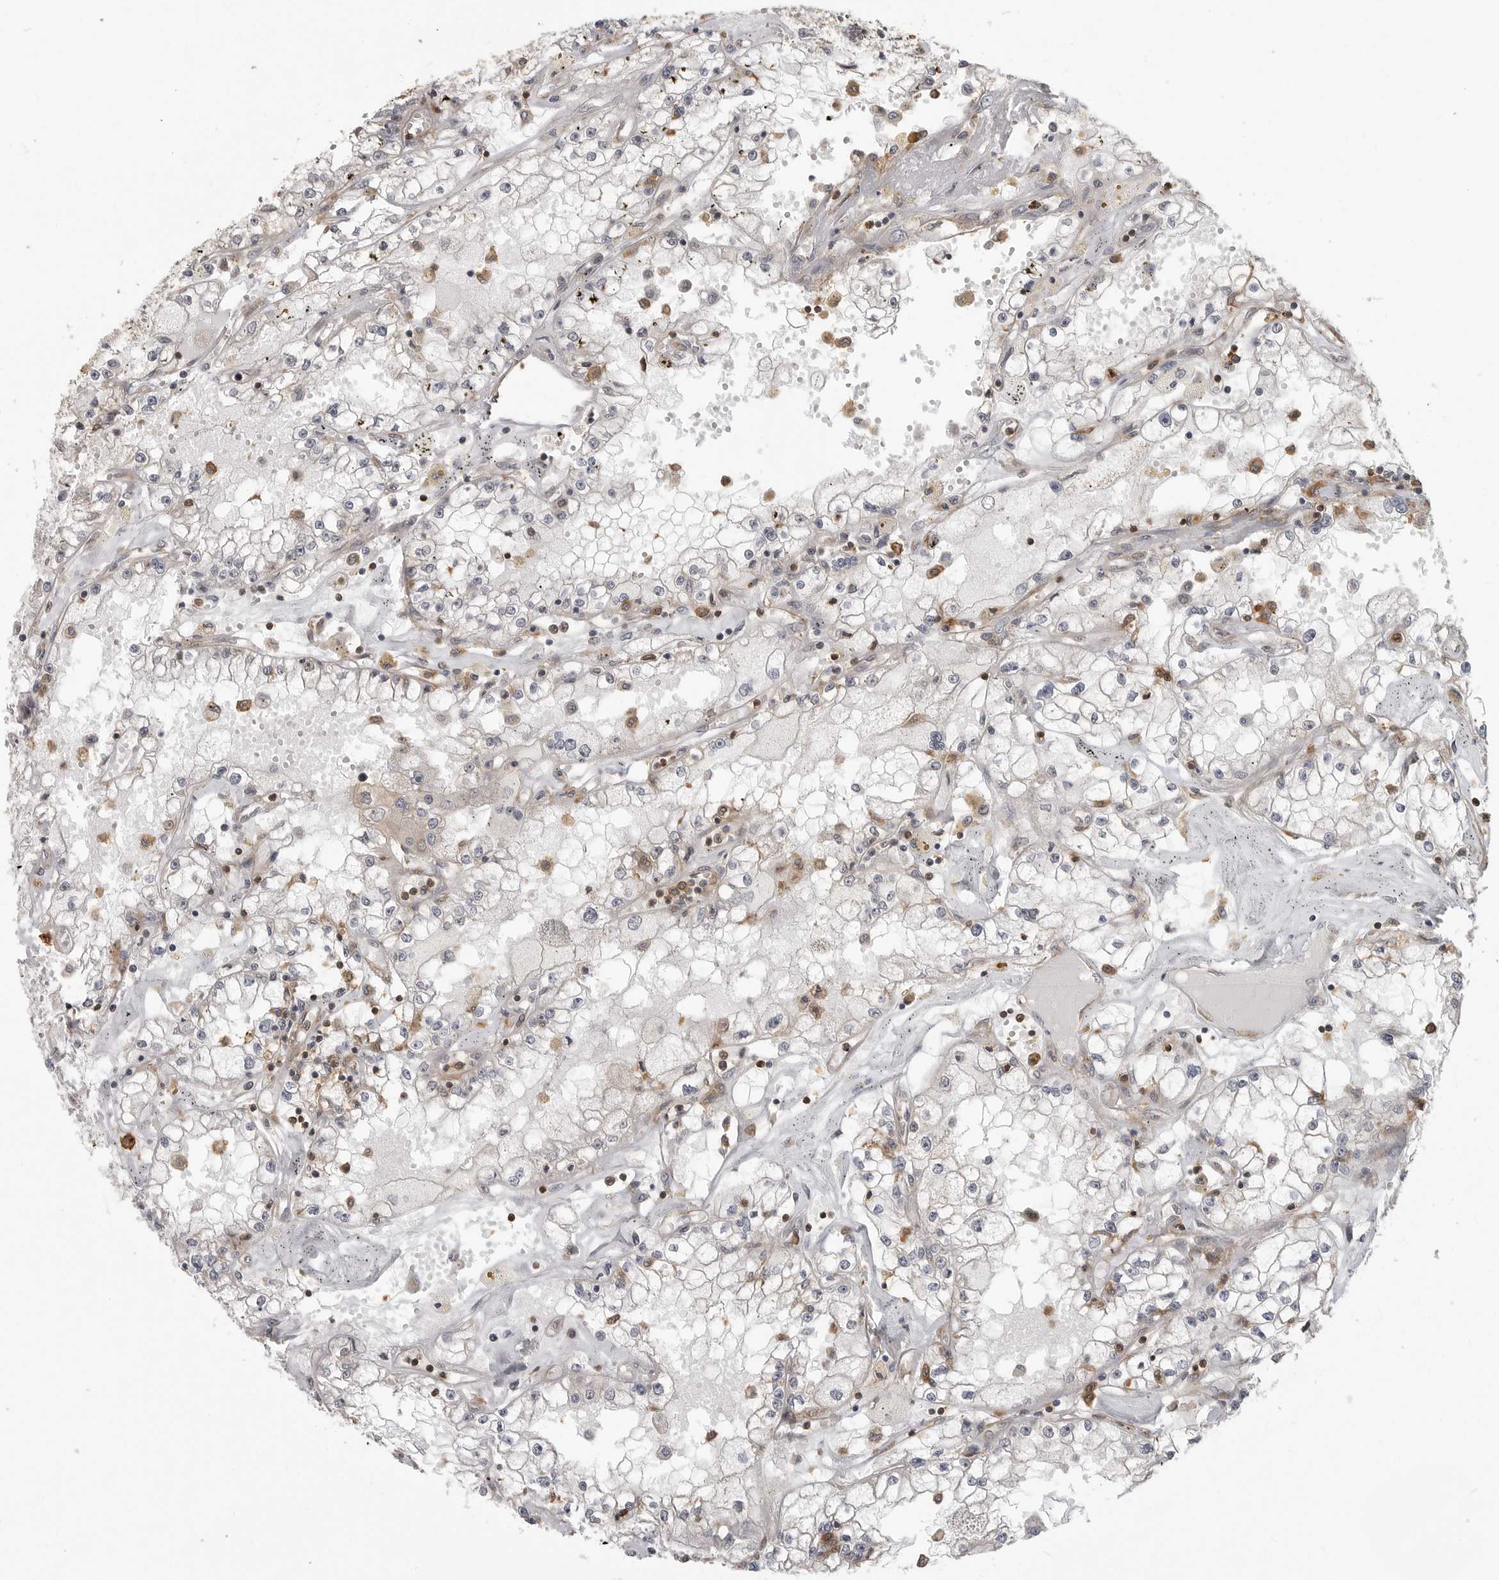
{"staining": {"intensity": "weak", "quantity": "<25%", "location": "cytoplasmic/membranous"}, "tissue": "renal cancer", "cell_type": "Tumor cells", "image_type": "cancer", "snomed": [{"axis": "morphology", "description": "Adenocarcinoma, NOS"}, {"axis": "topography", "description": "Kidney"}], "caption": "Tumor cells show no significant positivity in adenocarcinoma (renal).", "gene": "ERN1", "patient": {"sex": "male", "age": 56}}